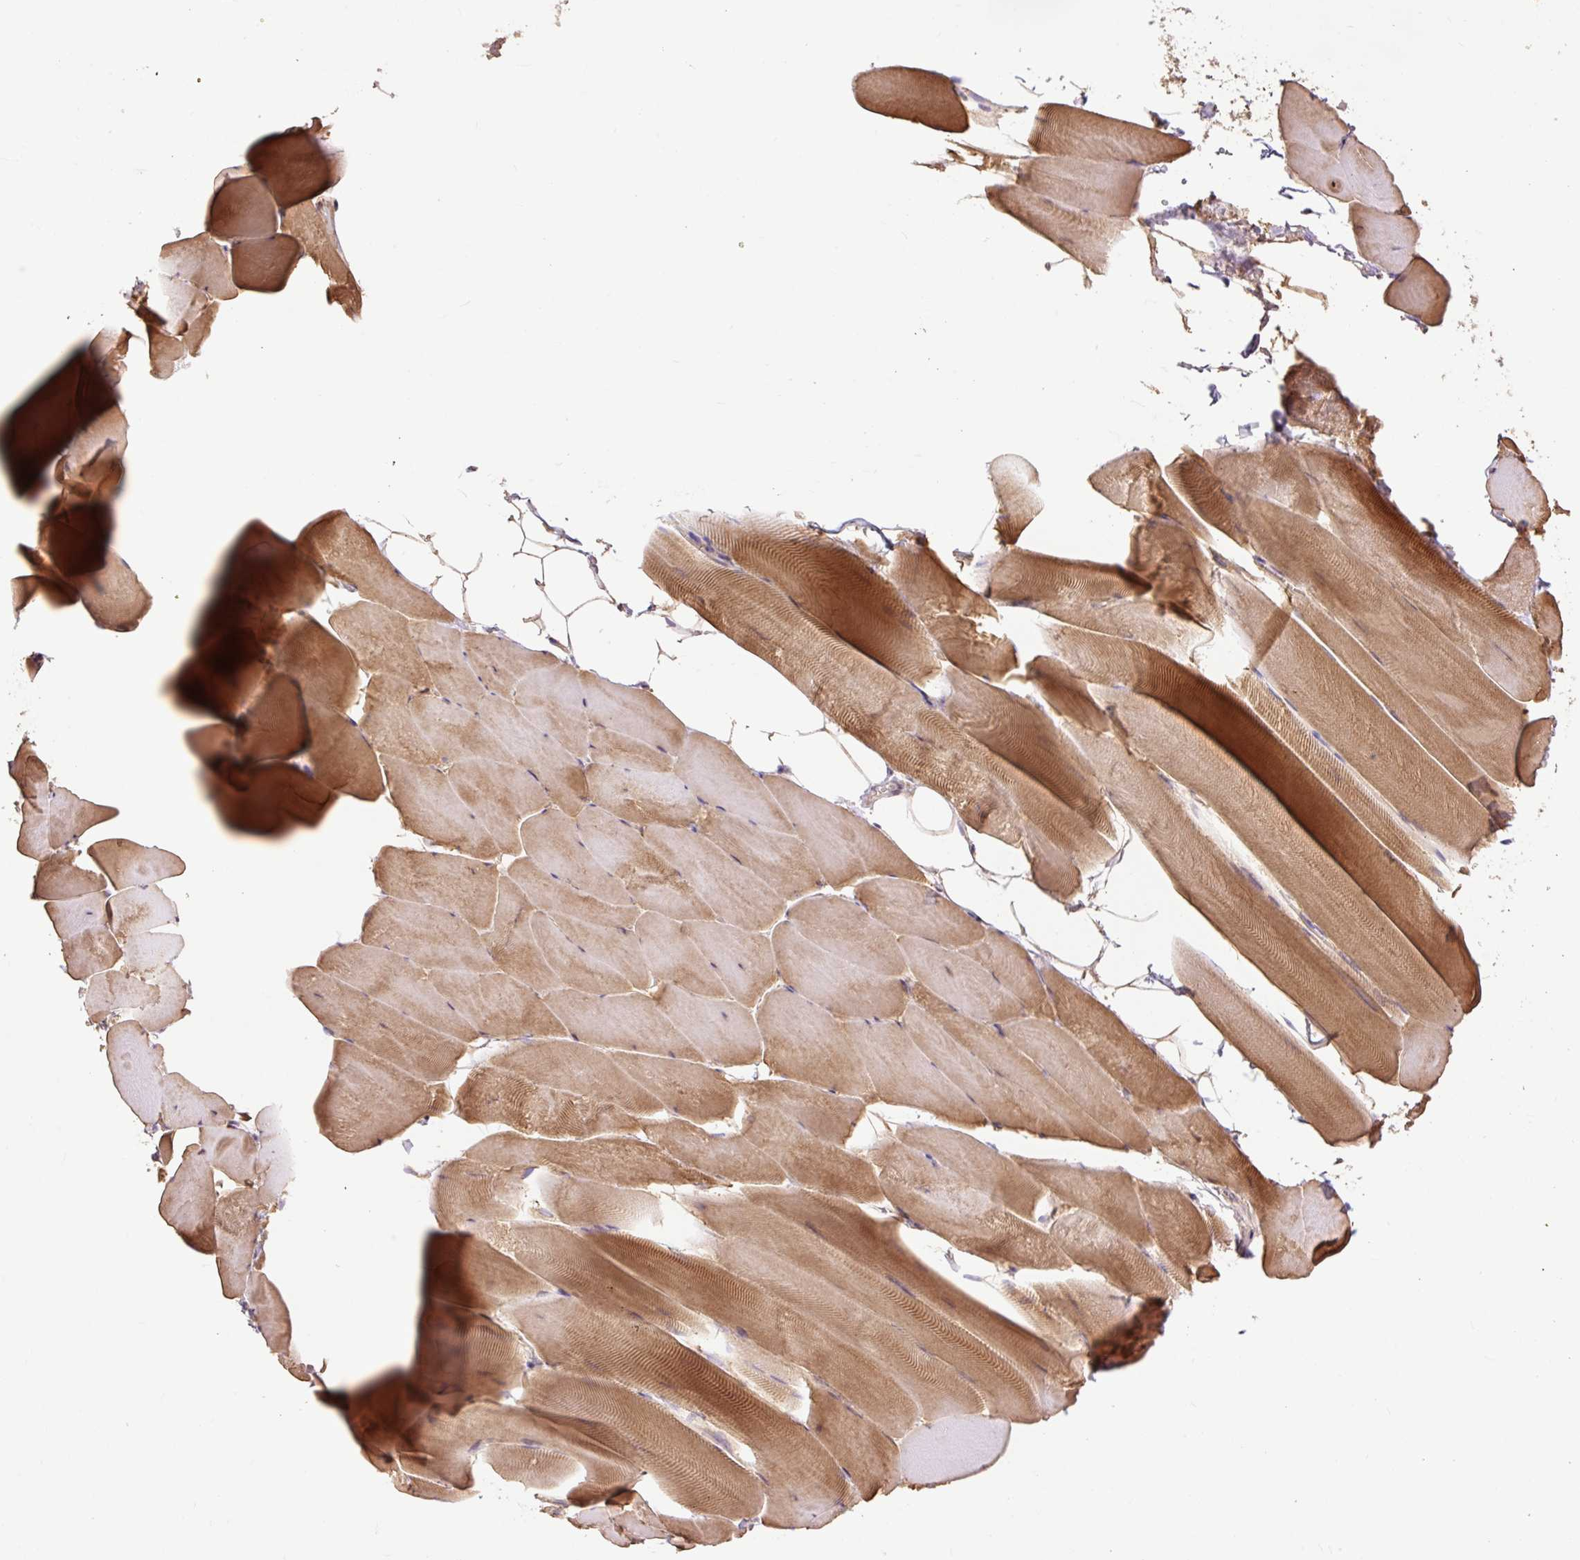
{"staining": {"intensity": "moderate", "quantity": ">75%", "location": "cytoplasmic/membranous"}, "tissue": "skeletal muscle", "cell_type": "Myocytes", "image_type": "normal", "snomed": [{"axis": "morphology", "description": "Normal tissue, NOS"}, {"axis": "topography", "description": "Skeletal muscle"}], "caption": "Protein expression analysis of unremarkable human skeletal muscle reveals moderate cytoplasmic/membranous staining in approximately >75% of myocytes. The protein of interest is shown in brown color, while the nuclei are stained blue.", "gene": "DESI1", "patient": {"sex": "female", "age": 64}}